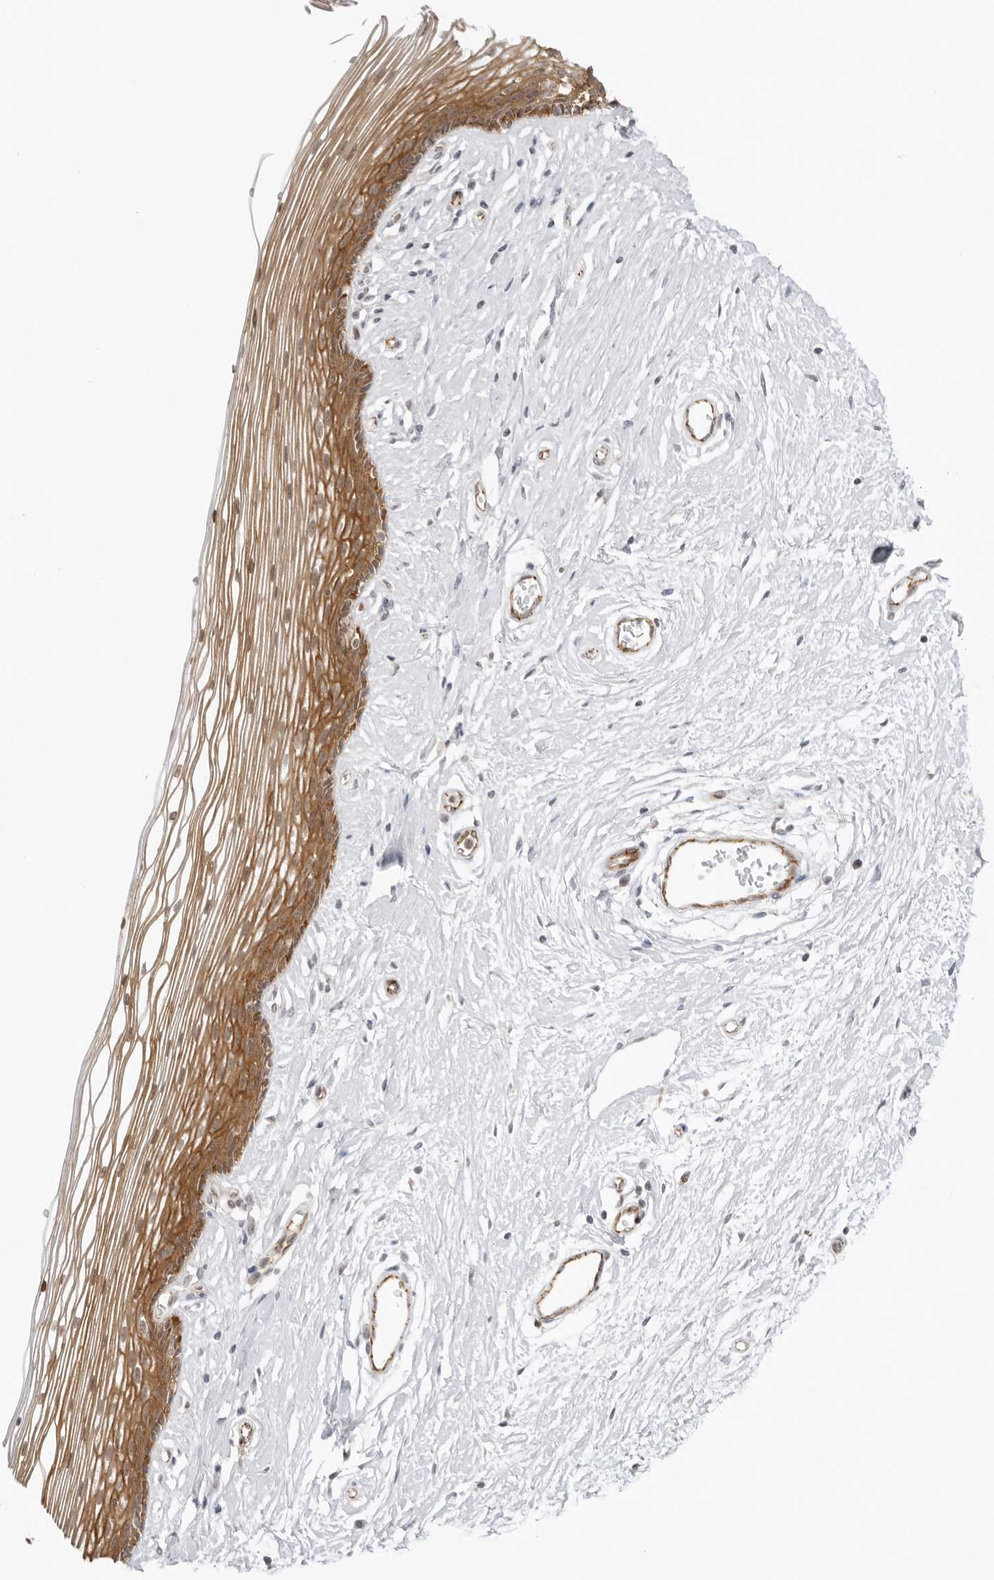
{"staining": {"intensity": "strong", "quantity": ">75%", "location": "cytoplasmic/membranous"}, "tissue": "vagina", "cell_type": "Squamous epithelial cells", "image_type": "normal", "snomed": [{"axis": "morphology", "description": "Normal tissue, NOS"}, {"axis": "topography", "description": "Vagina"}], "caption": "This histopathology image reveals immunohistochemistry staining of benign vagina, with high strong cytoplasmic/membranous expression in approximately >75% of squamous epithelial cells.", "gene": "TRAPPC3", "patient": {"sex": "female", "age": 46}}